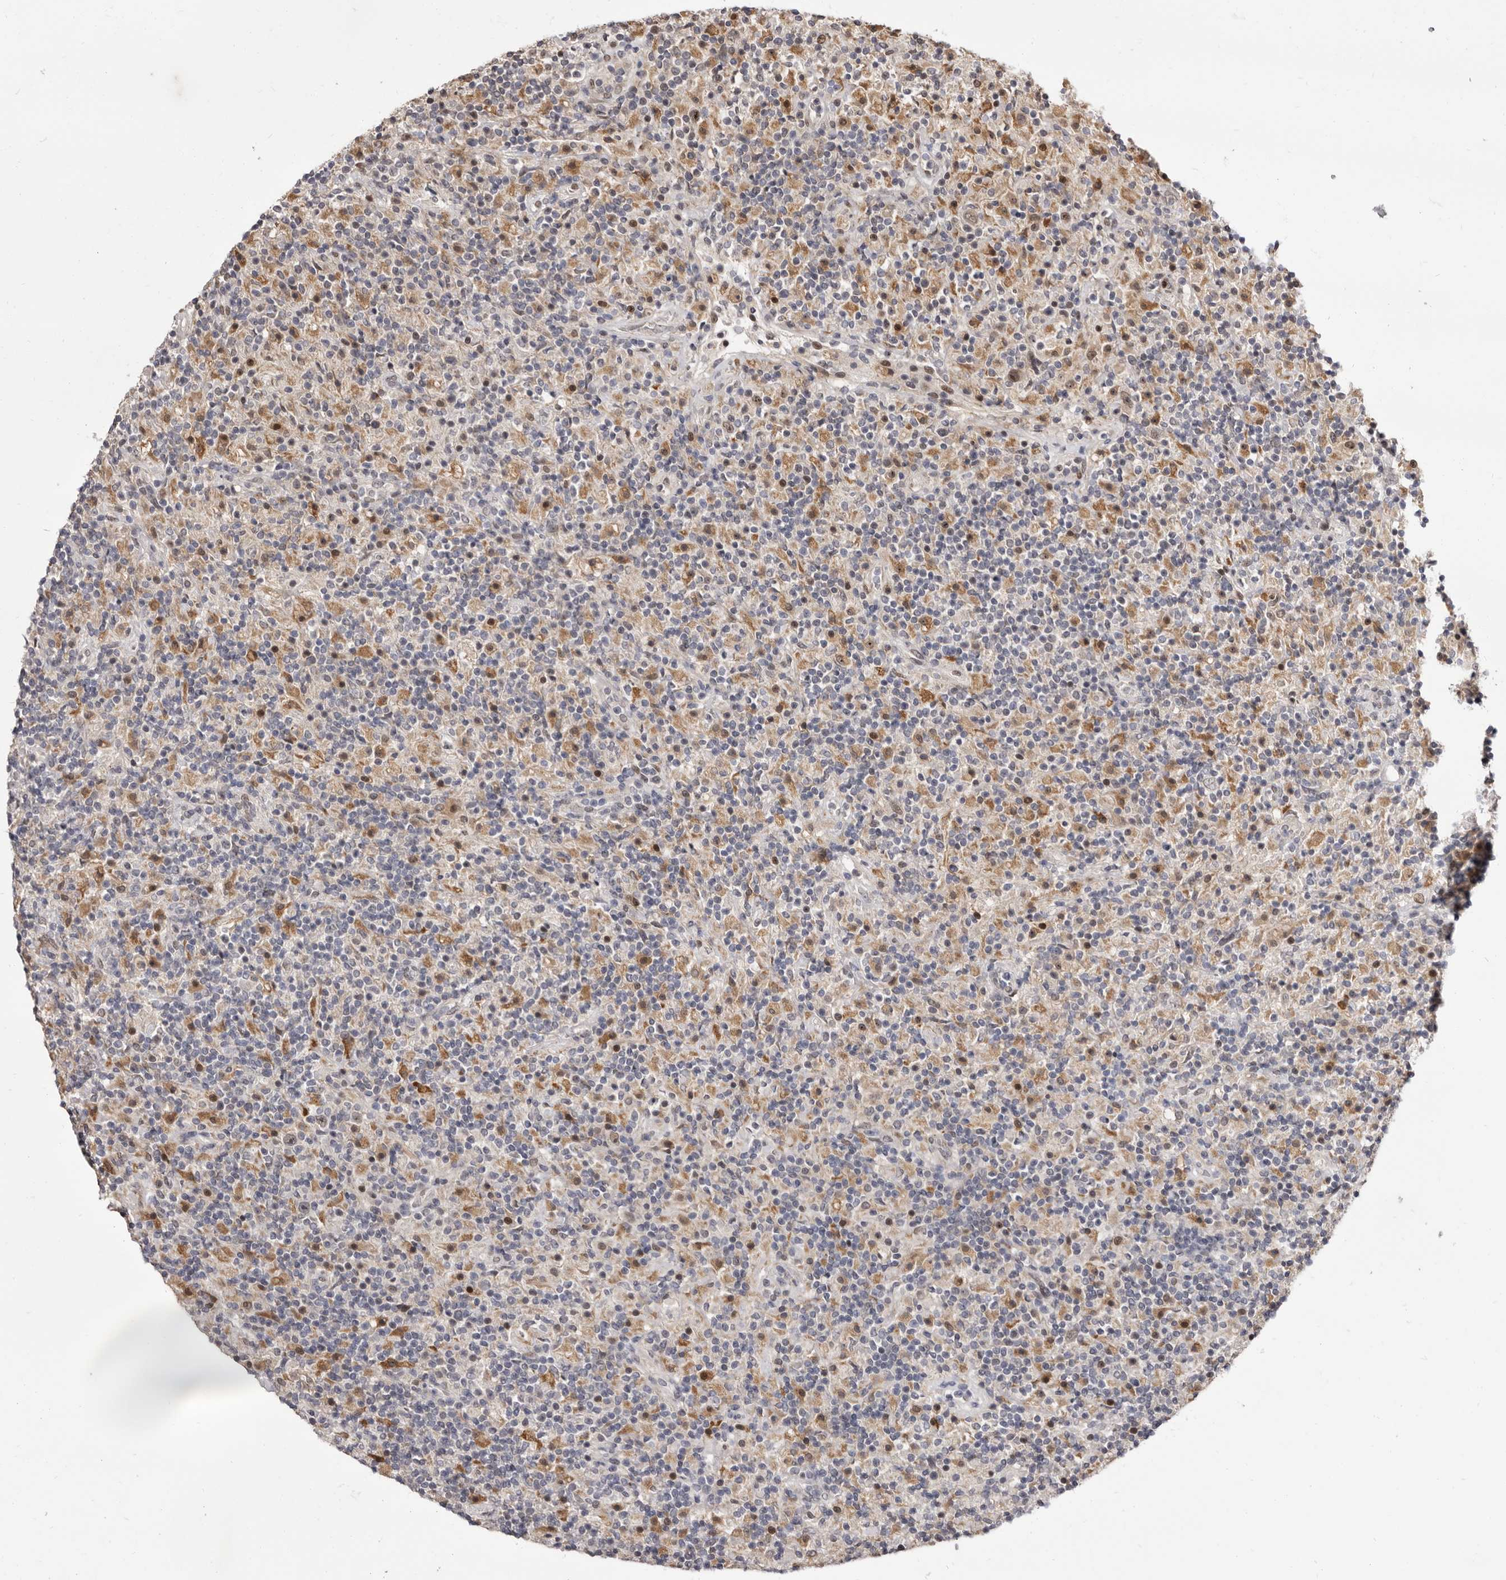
{"staining": {"intensity": "weak", "quantity": "25%-75%", "location": "cytoplasmic/membranous,nuclear"}, "tissue": "lymphoma", "cell_type": "Tumor cells", "image_type": "cancer", "snomed": [{"axis": "morphology", "description": "Hodgkin's disease, NOS"}, {"axis": "topography", "description": "Lymph node"}], "caption": "An IHC photomicrograph of tumor tissue is shown. Protein staining in brown highlights weak cytoplasmic/membranous and nuclear positivity in lymphoma within tumor cells.", "gene": "ZNF326", "patient": {"sex": "male", "age": 70}}